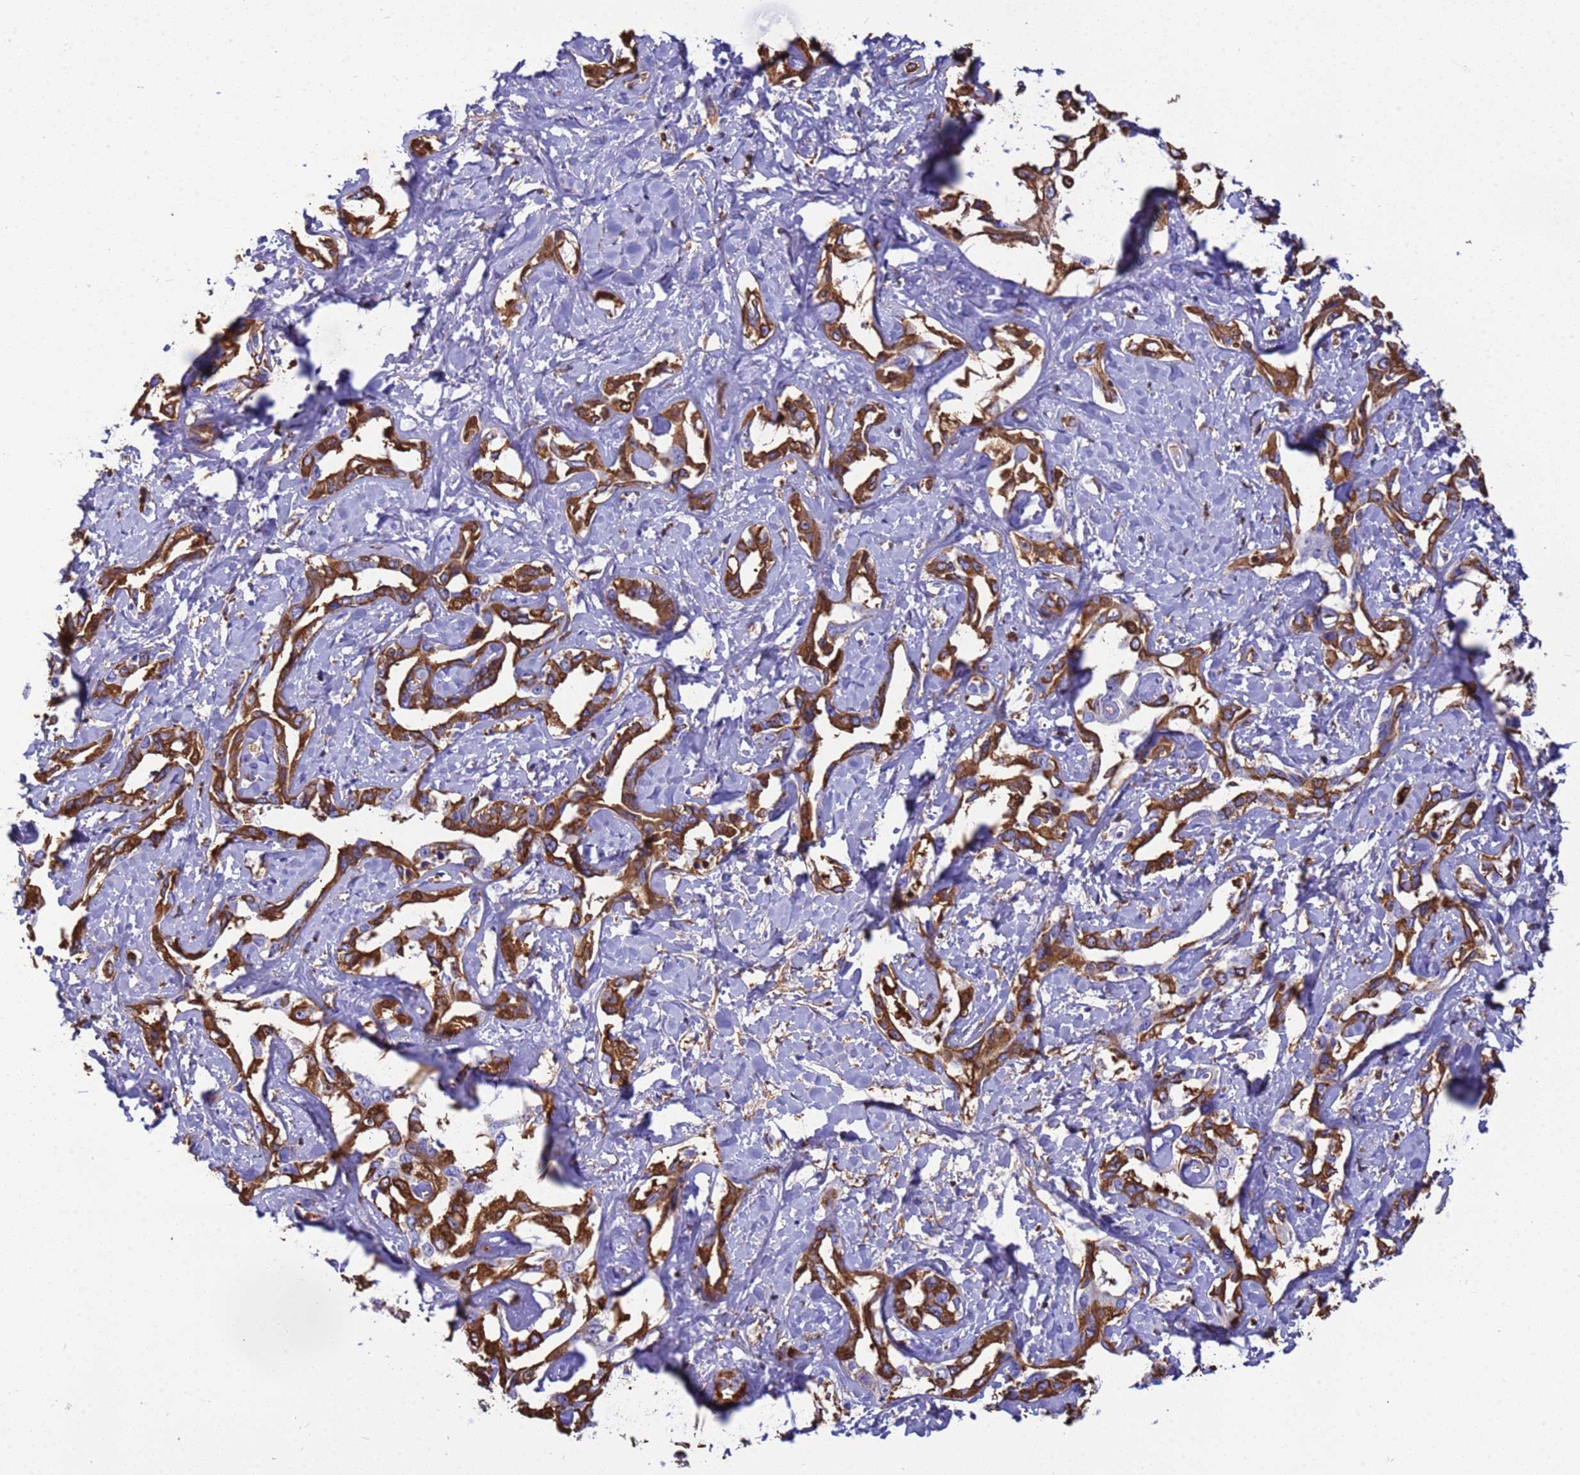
{"staining": {"intensity": "strong", "quantity": ">75%", "location": "cytoplasmic/membranous"}, "tissue": "liver cancer", "cell_type": "Tumor cells", "image_type": "cancer", "snomed": [{"axis": "morphology", "description": "Cholangiocarcinoma"}, {"axis": "topography", "description": "Liver"}], "caption": "A high amount of strong cytoplasmic/membranous positivity is present in about >75% of tumor cells in liver cholangiocarcinoma tissue.", "gene": "H1-7", "patient": {"sex": "male", "age": 59}}